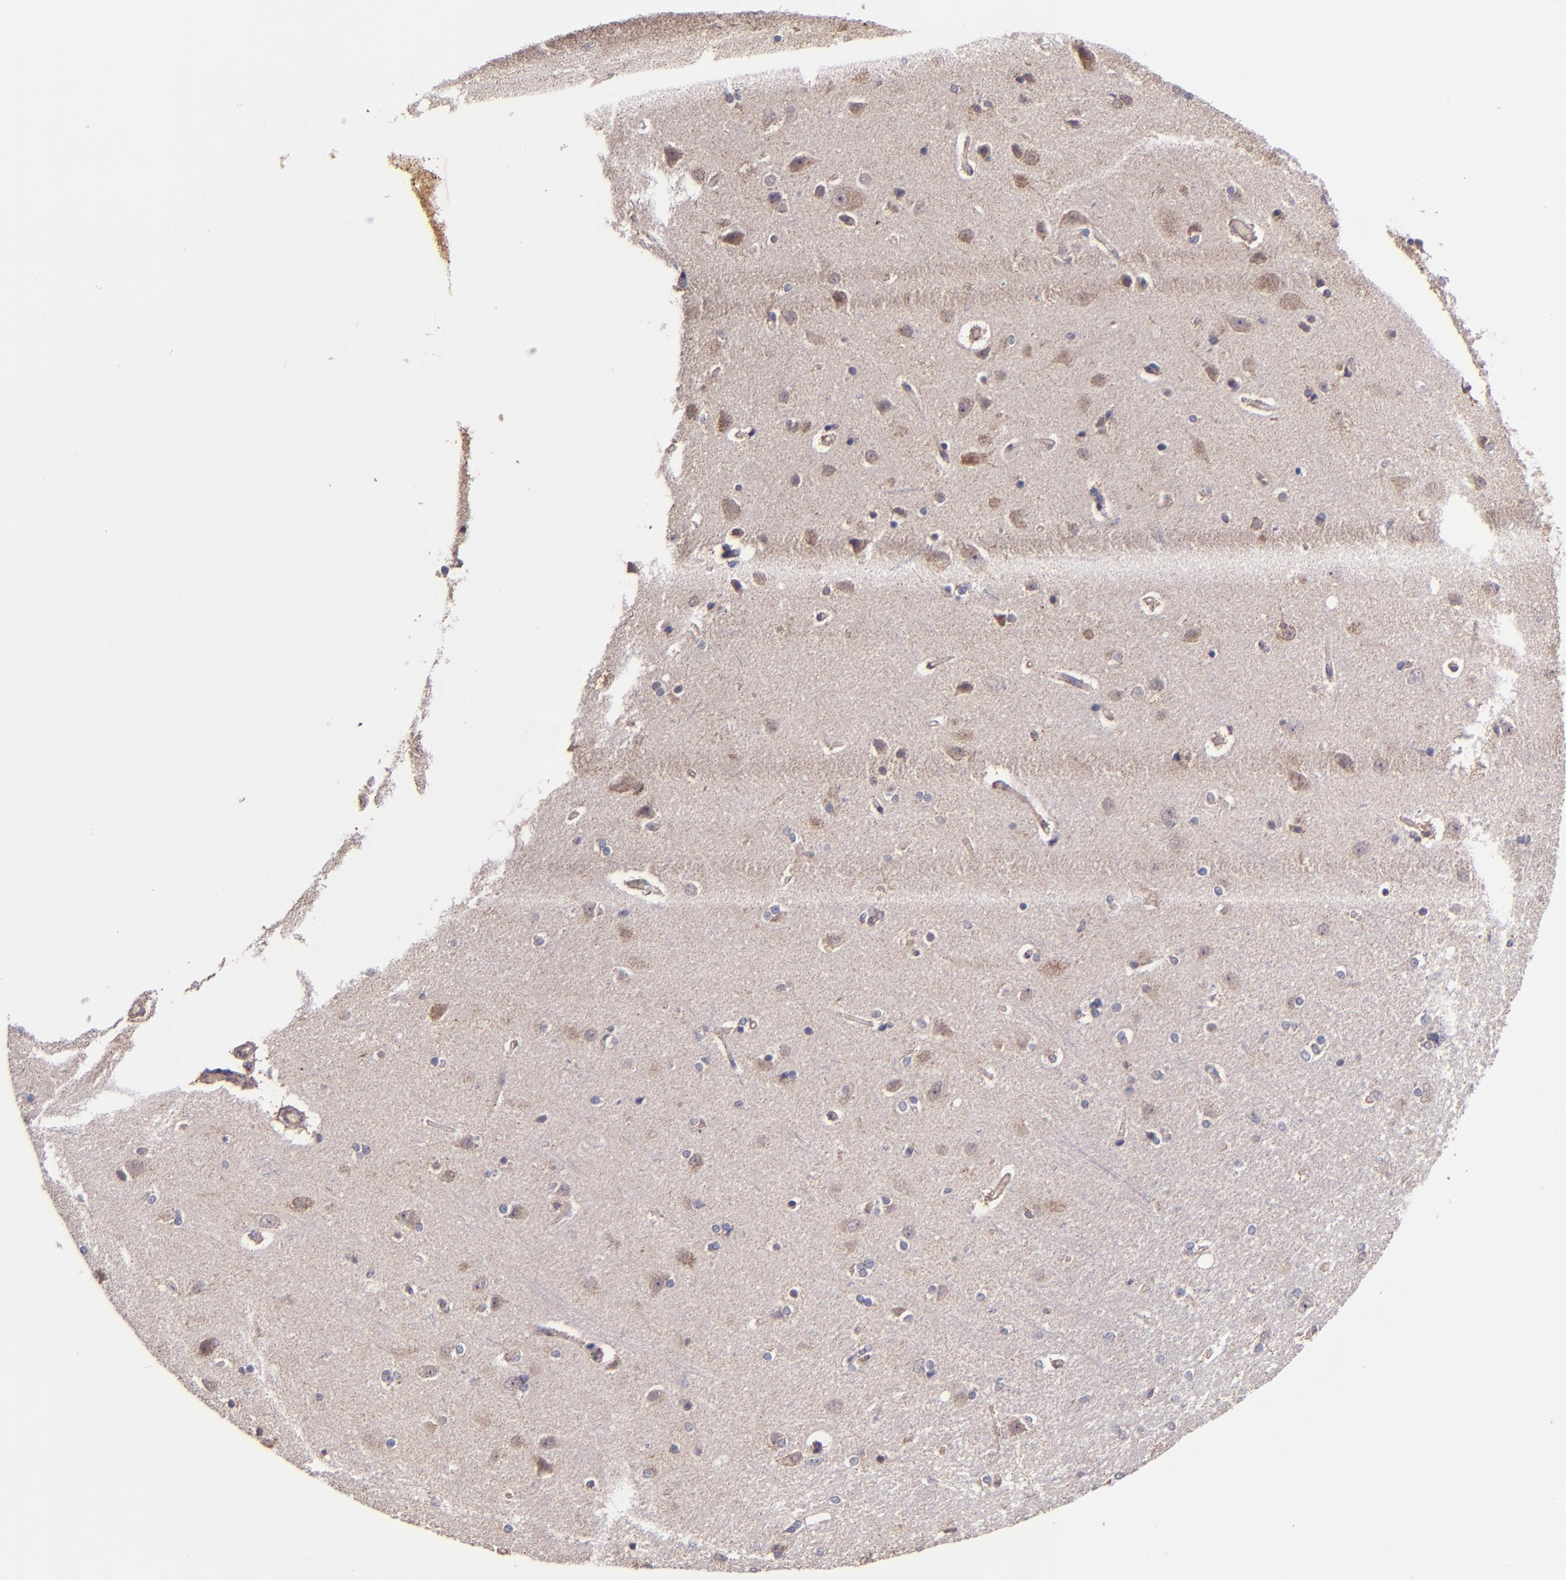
{"staining": {"intensity": "negative", "quantity": "none", "location": "none"}, "tissue": "cerebral cortex", "cell_type": "Endothelial cells", "image_type": "normal", "snomed": [{"axis": "morphology", "description": "Normal tissue, NOS"}, {"axis": "topography", "description": "Cerebral cortex"}], "caption": "A micrograph of cerebral cortex stained for a protein displays no brown staining in endothelial cells. (DAB (3,3'-diaminobenzidine) immunohistochemistry (IHC) with hematoxylin counter stain).", "gene": "SHC1", "patient": {"sex": "female", "age": 54}}